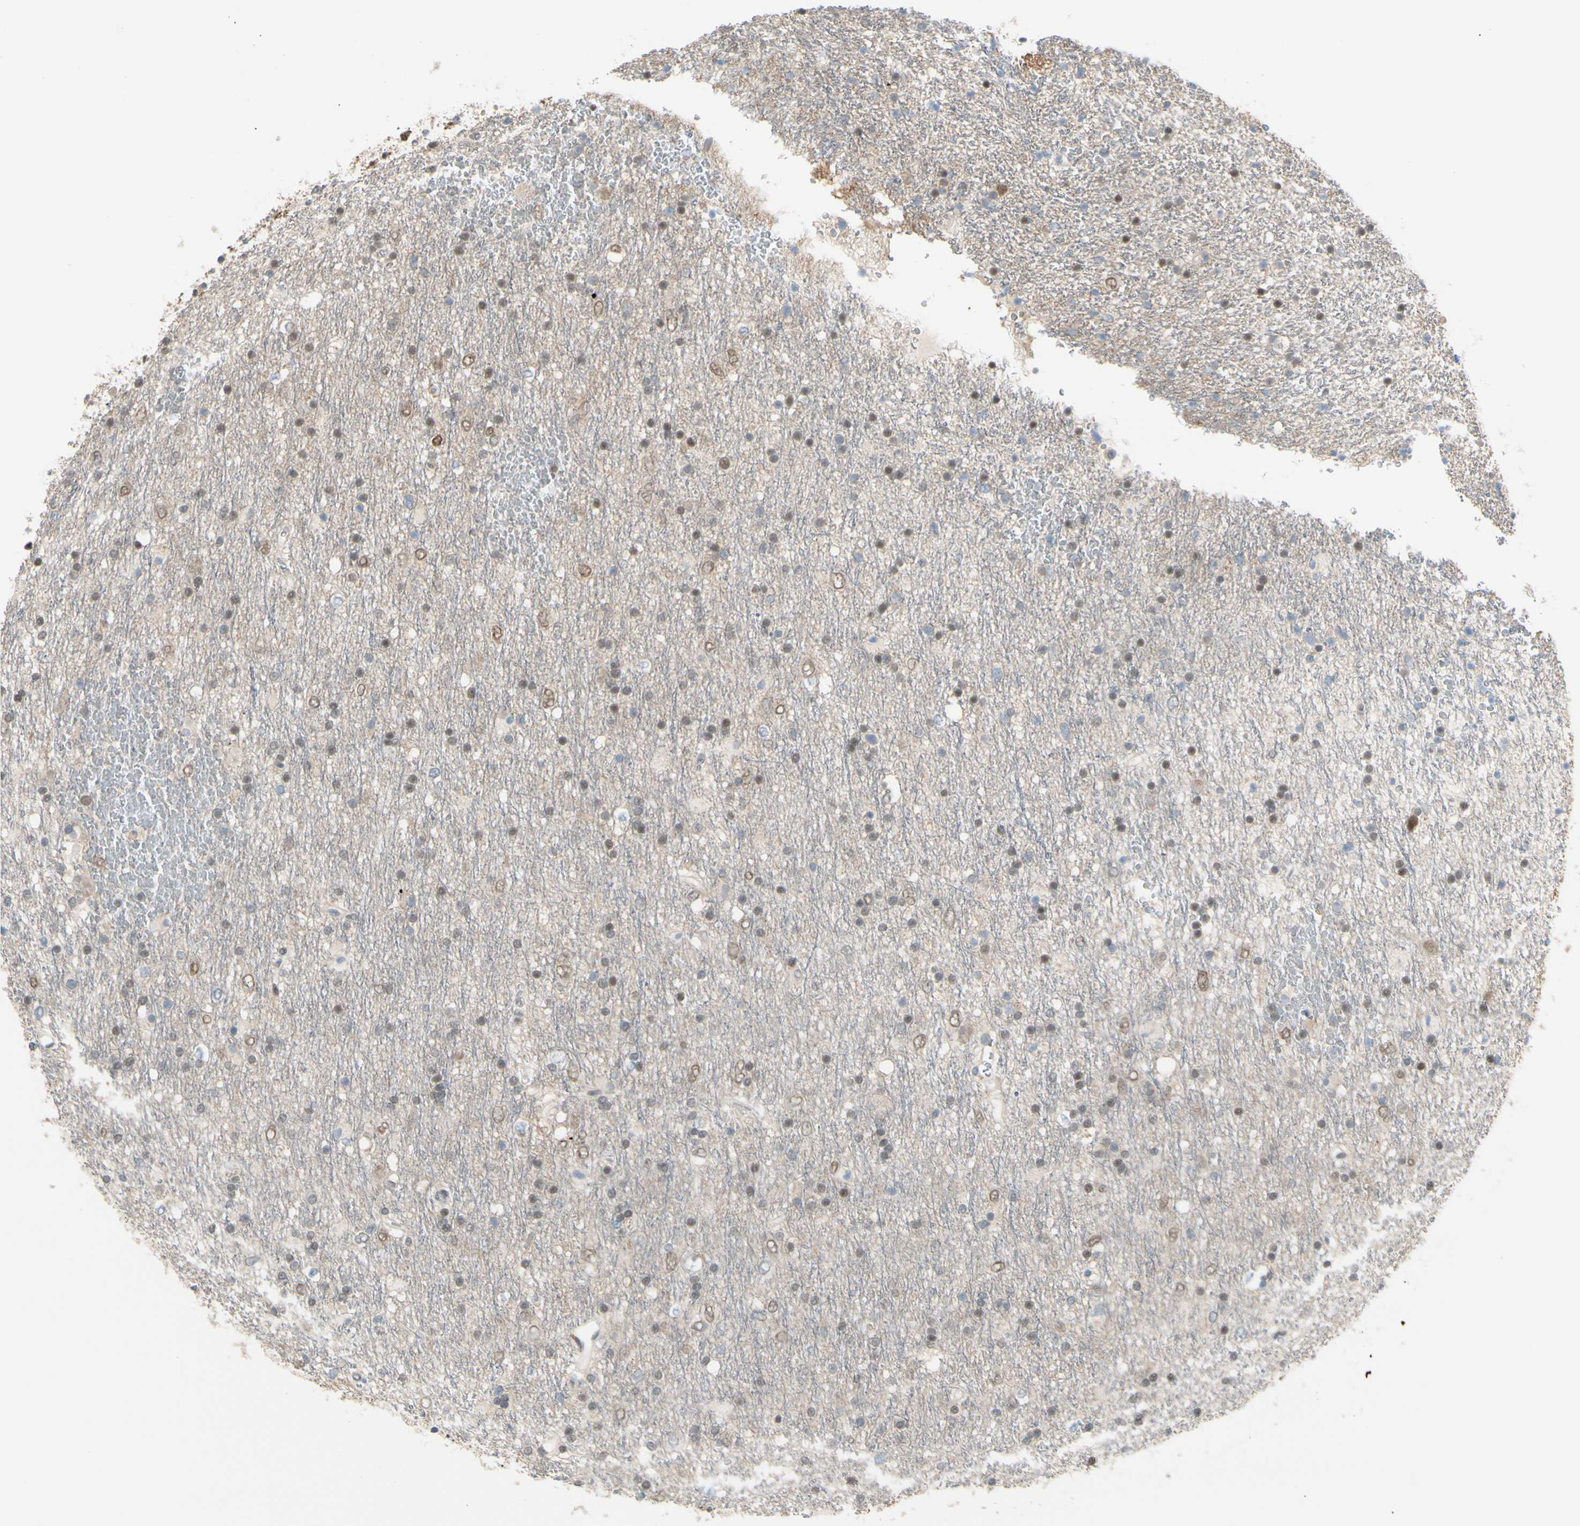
{"staining": {"intensity": "weak", "quantity": "25%-75%", "location": "nuclear"}, "tissue": "glioma", "cell_type": "Tumor cells", "image_type": "cancer", "snomed": [{"axis": "morphology", "description": "Glioma, malignant, Low grade"}, {"axis": "topography", "description": "Brain"}], "caption": "A photomicrograph of malignant low-grade glioma stained for a protein demonstrates weak nuclear brown staining in tumor cells.", "gene": "PTTG1", "patient": {"sex": "male", "age": 77}}